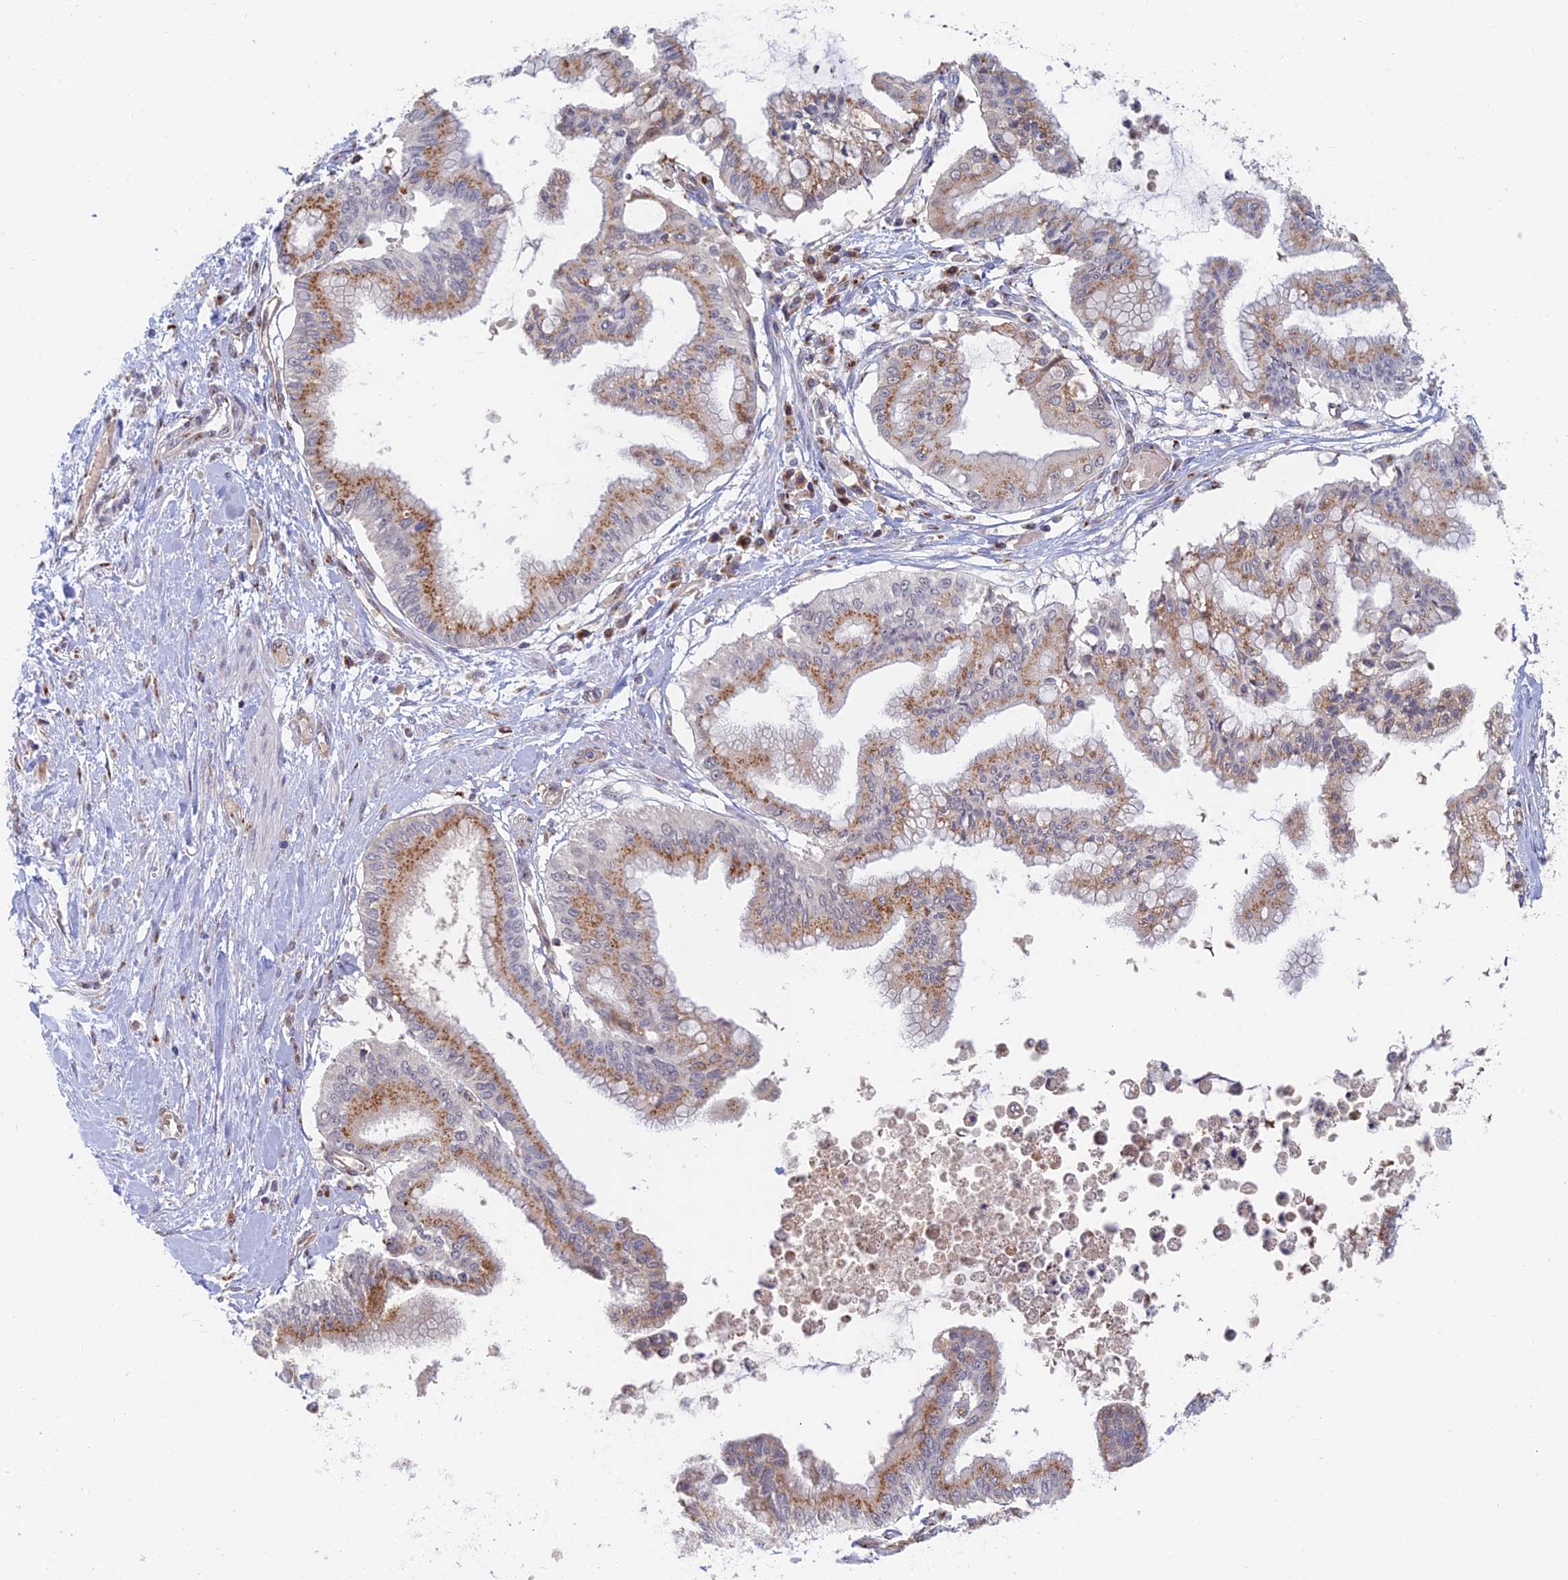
{"staining": {"intensity": "moderate", "quantity": "25%-75%", "location": "cytoplasmic/membranous"}, "tissue": "pancreatic cancer", "cell_type": "Tumor cells", "image_type": "cancer", "snomed": [{"axis": "morphology", "description": "Adenocarcinoma, NOS"}, {"axis": "topography", "description": "Pancreas"}], "caption": "Pancreatic cancer stained for a protein demonstrates moderate cytoplasmic/membranous positivity in tumor cells.", "gene": "HS2ST1", "patient": {"sex": "male", "age": 46}}